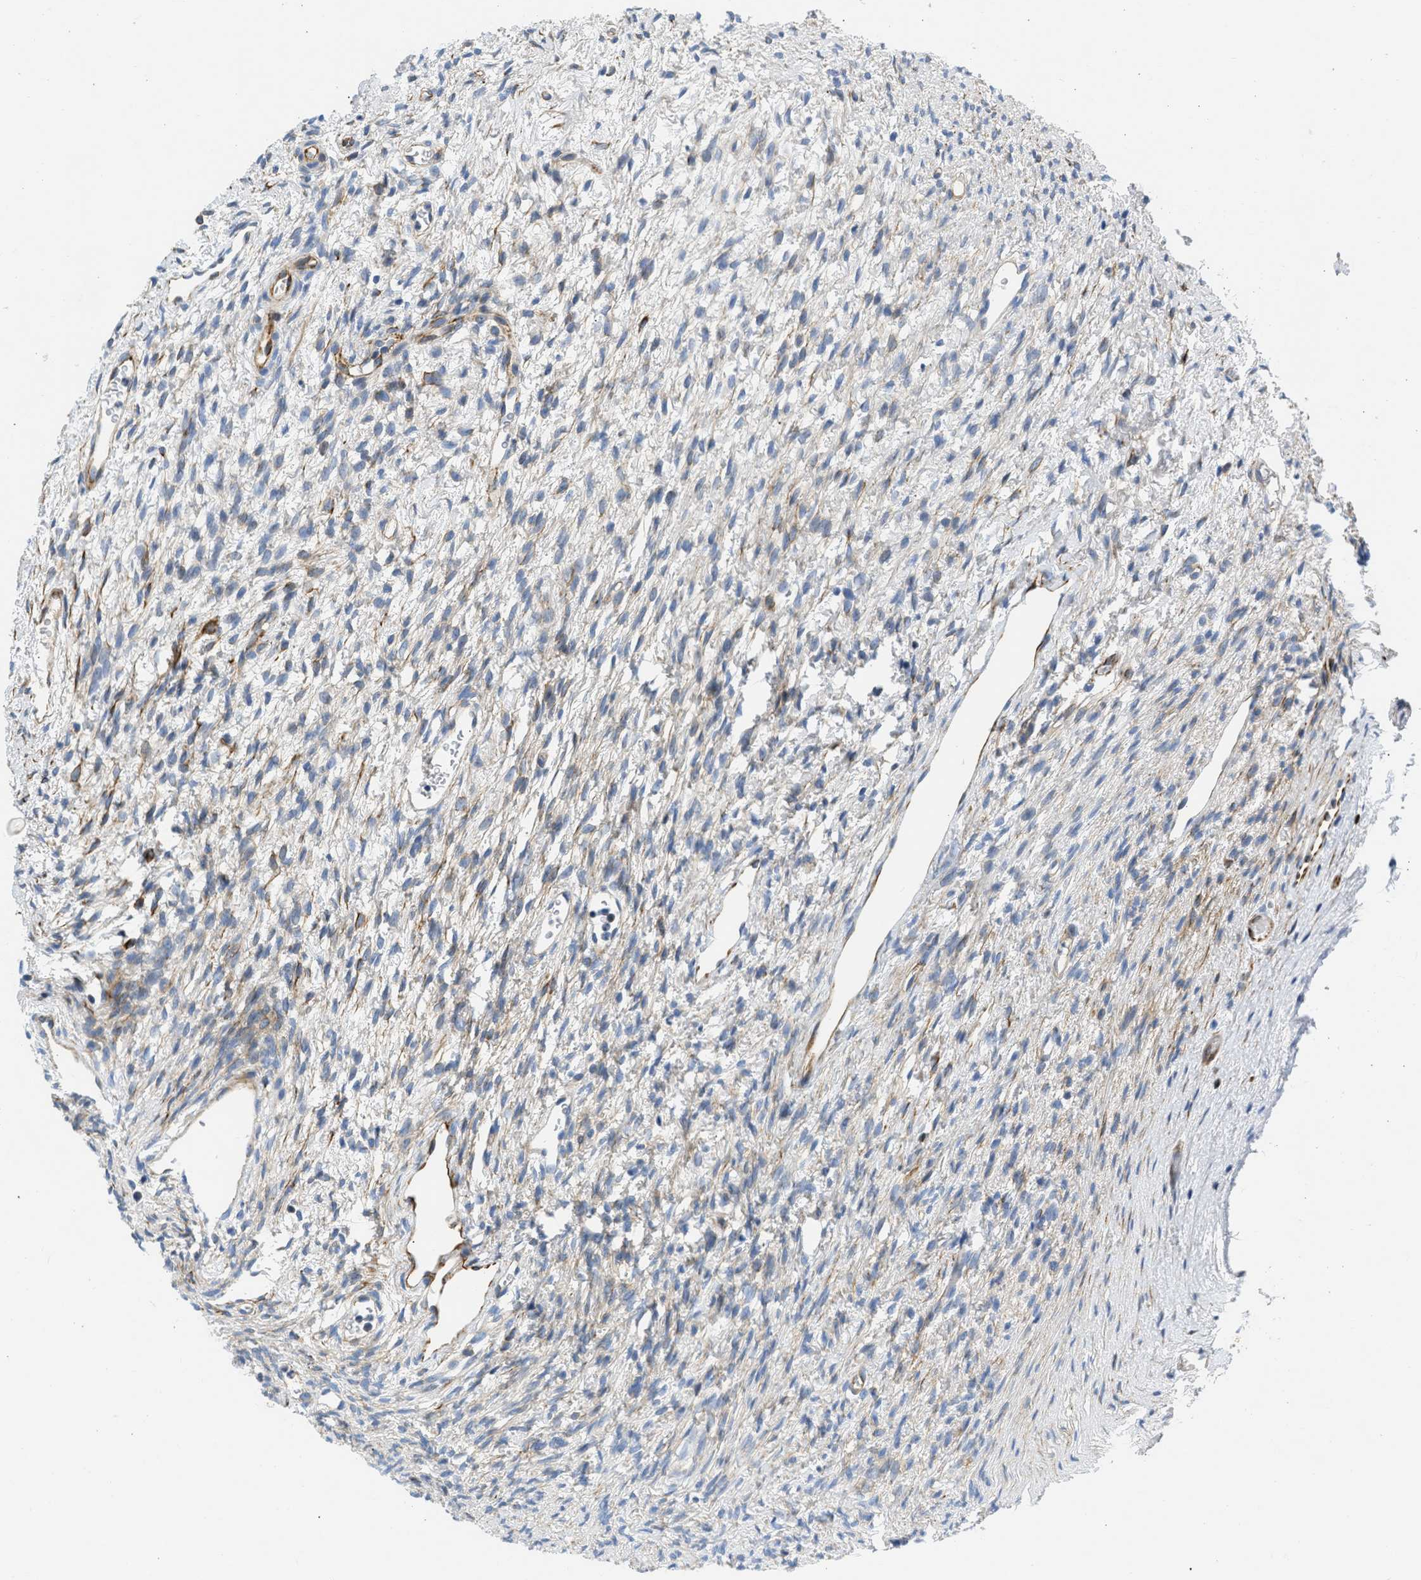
{"staining": {"intensity": "moderate", "quantity": "25%-75%", "location": "cytoplasmic/membranous"}, "tissue": "ovary", "cell_type": "Follicle cells", "image_type": "normal", "snomed": [{"axis": "morphology", "description": "Normal tissue, NOS"}, {"axis": "topography", "description": "Ovary"}], "caption": "Follicle cells exhibit medium levels of moderate cytoplasmic/membranous positivity in approximately 25%-75% of cells in unremarkable human ovary.", "gene": "ULK4", "patient": {"sex": "female", "age": 33}}